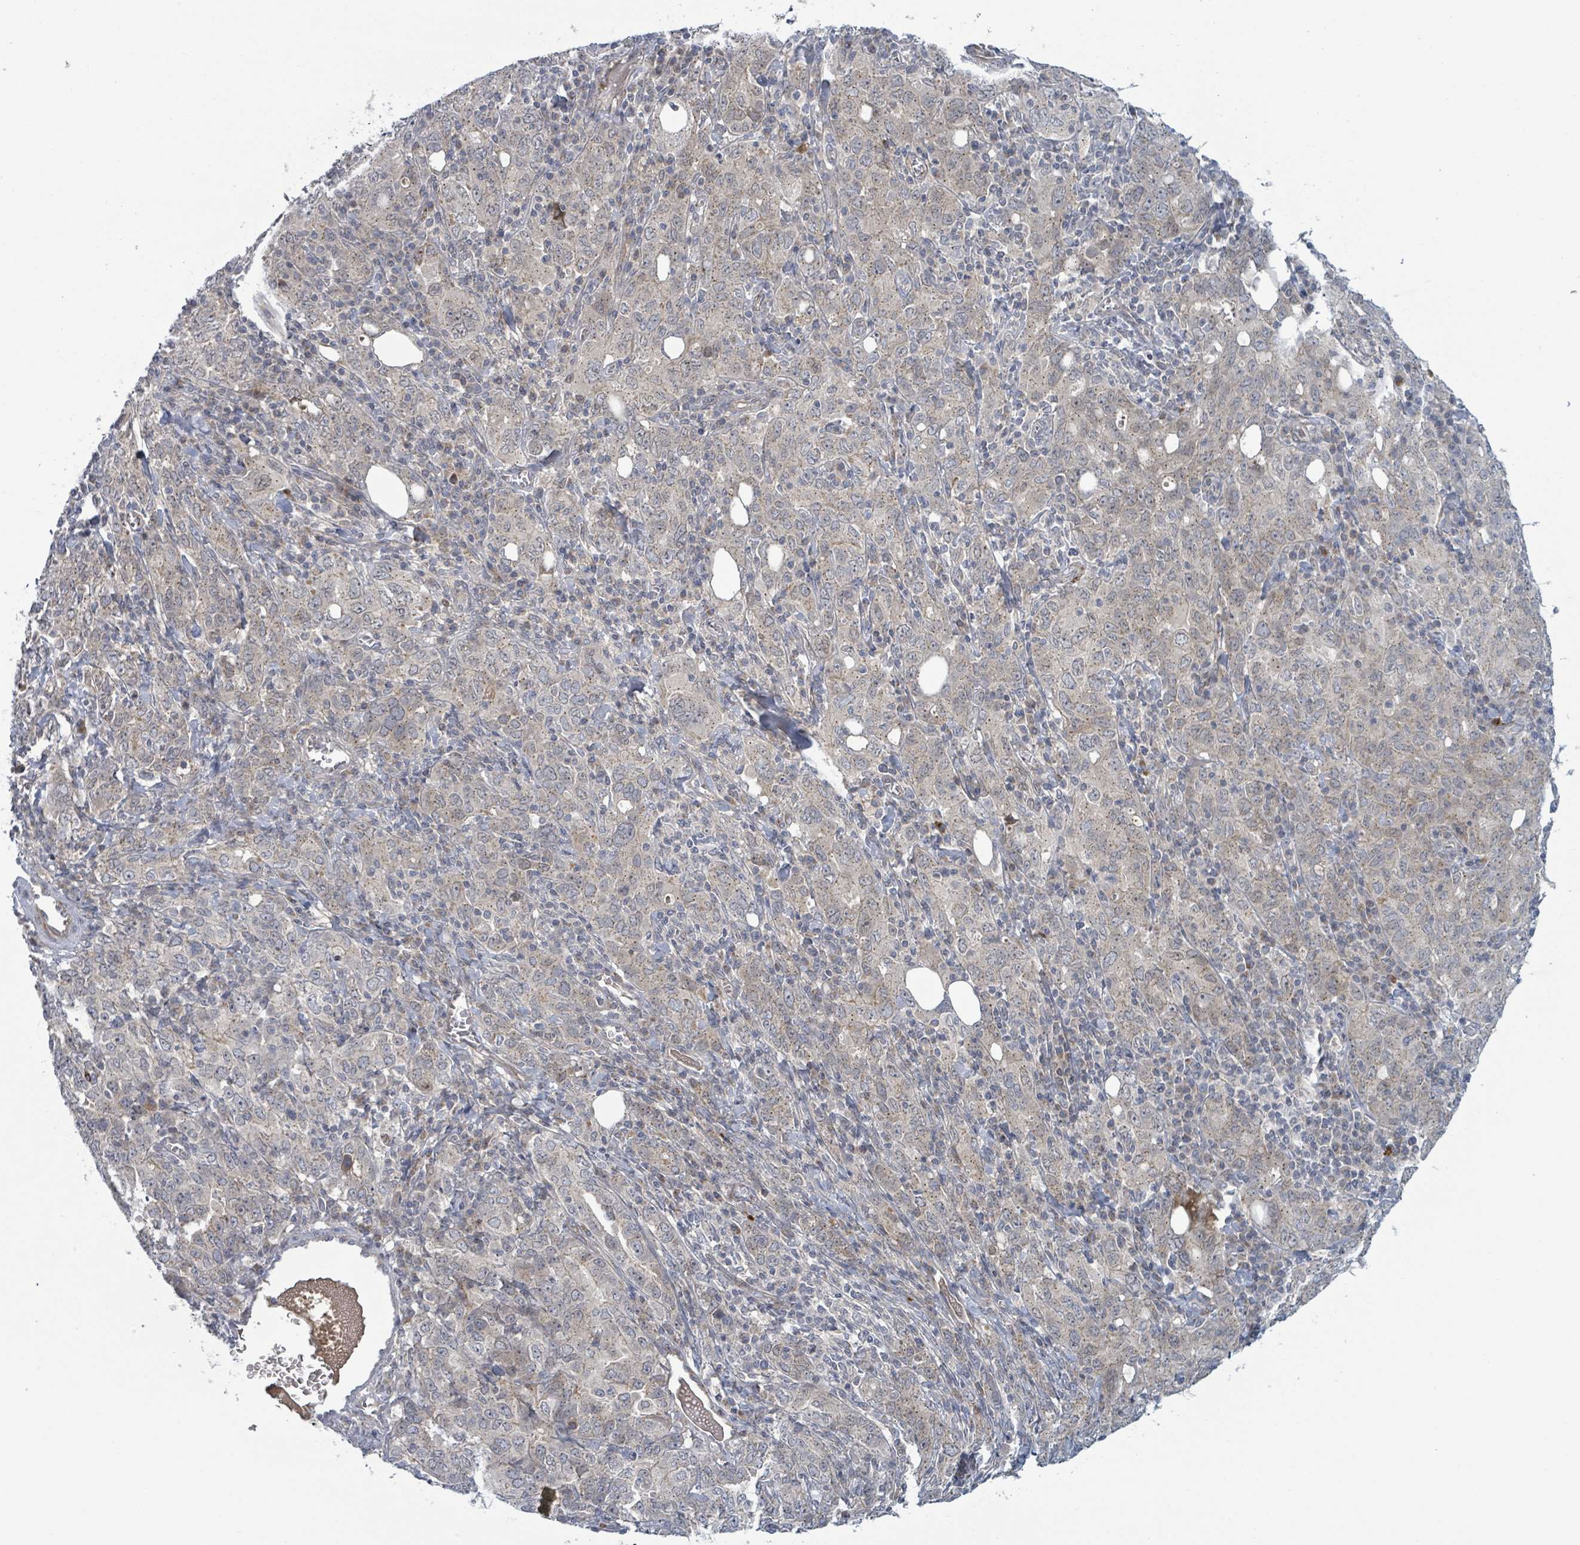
{"staining": {"intensity": "weak", "quantity": "<25%", "location": "cytoplasmic/membranous"}, "tissue": "ovarian cancer", "cell_type": "Tumor cells", "image_type": "cancer", "snomed": [{"axis": "morphology", "description": "Carcinoma, endometroid"}, {"axis": "topography", "description": "Ovary"}], "caption": "Immunohistochemical staining of endometroid carcinoma (ovarian) demonstrates no significant positivity in tumor cells. (DAB immunohistochemistry (IHC) with hematoxylin counter stain).", "gene": "COL5A3", "patient": {"sex": "female", "age": 62}}